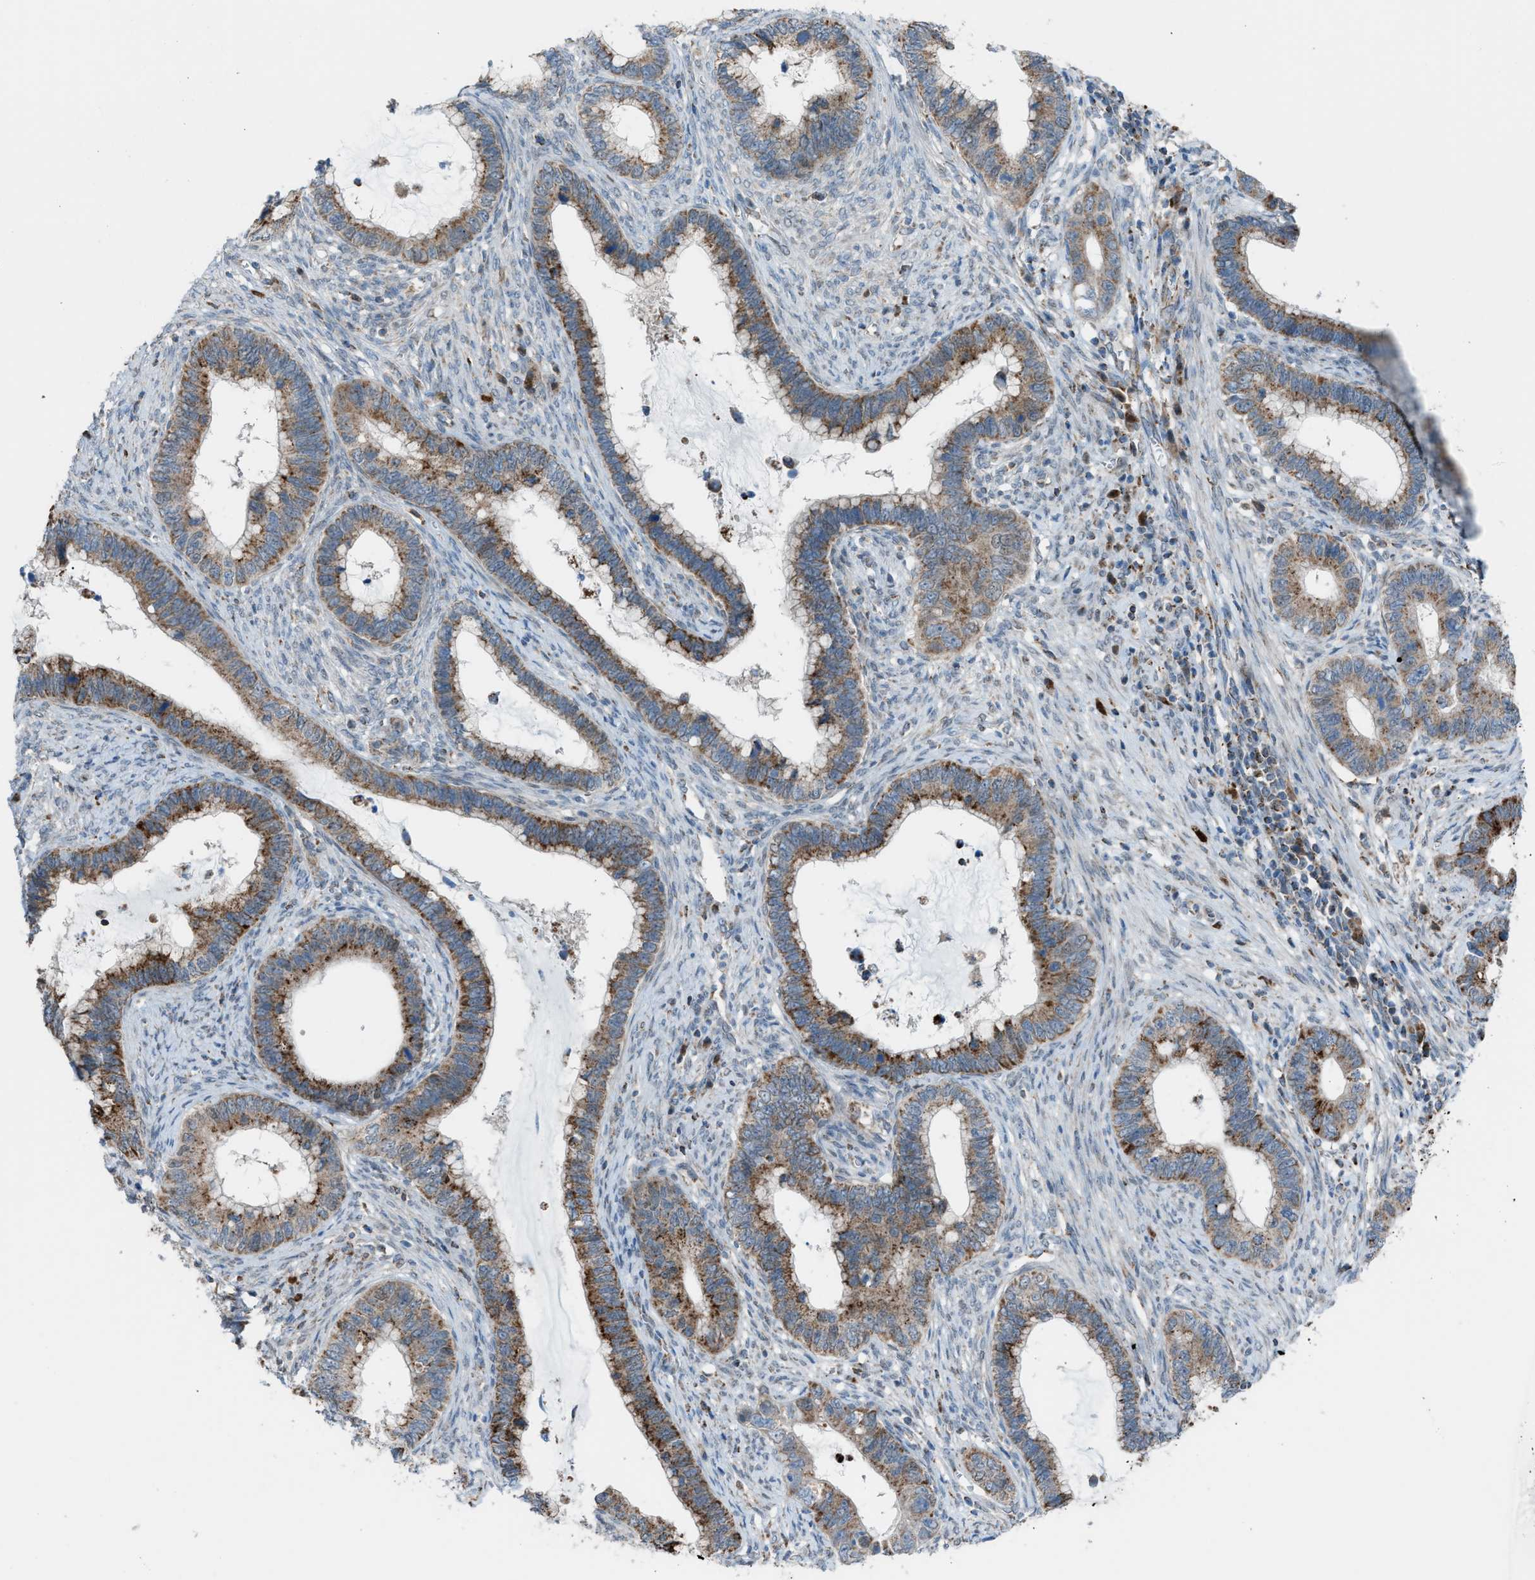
{"staining": {"intensity": "moderate", "quantity": ">75%", "location": "cytoplasmic/membranous"}, "tissue": "cervical cancer", "cell_type": "Tumor cells", "image_type": "cancer", "snomed": [{"axis": "morphology", "description": "Adenocarcinoma, NOS"}, {"axis": "topography", "description": "Cervix"}], "caption": "Cervical cancer tissue exhibits moderate cytoplasmic/membranous staining in approximately >75% of tumor cells", "gene": "SRM", "patient": {"sex": "female", "age": 44}}